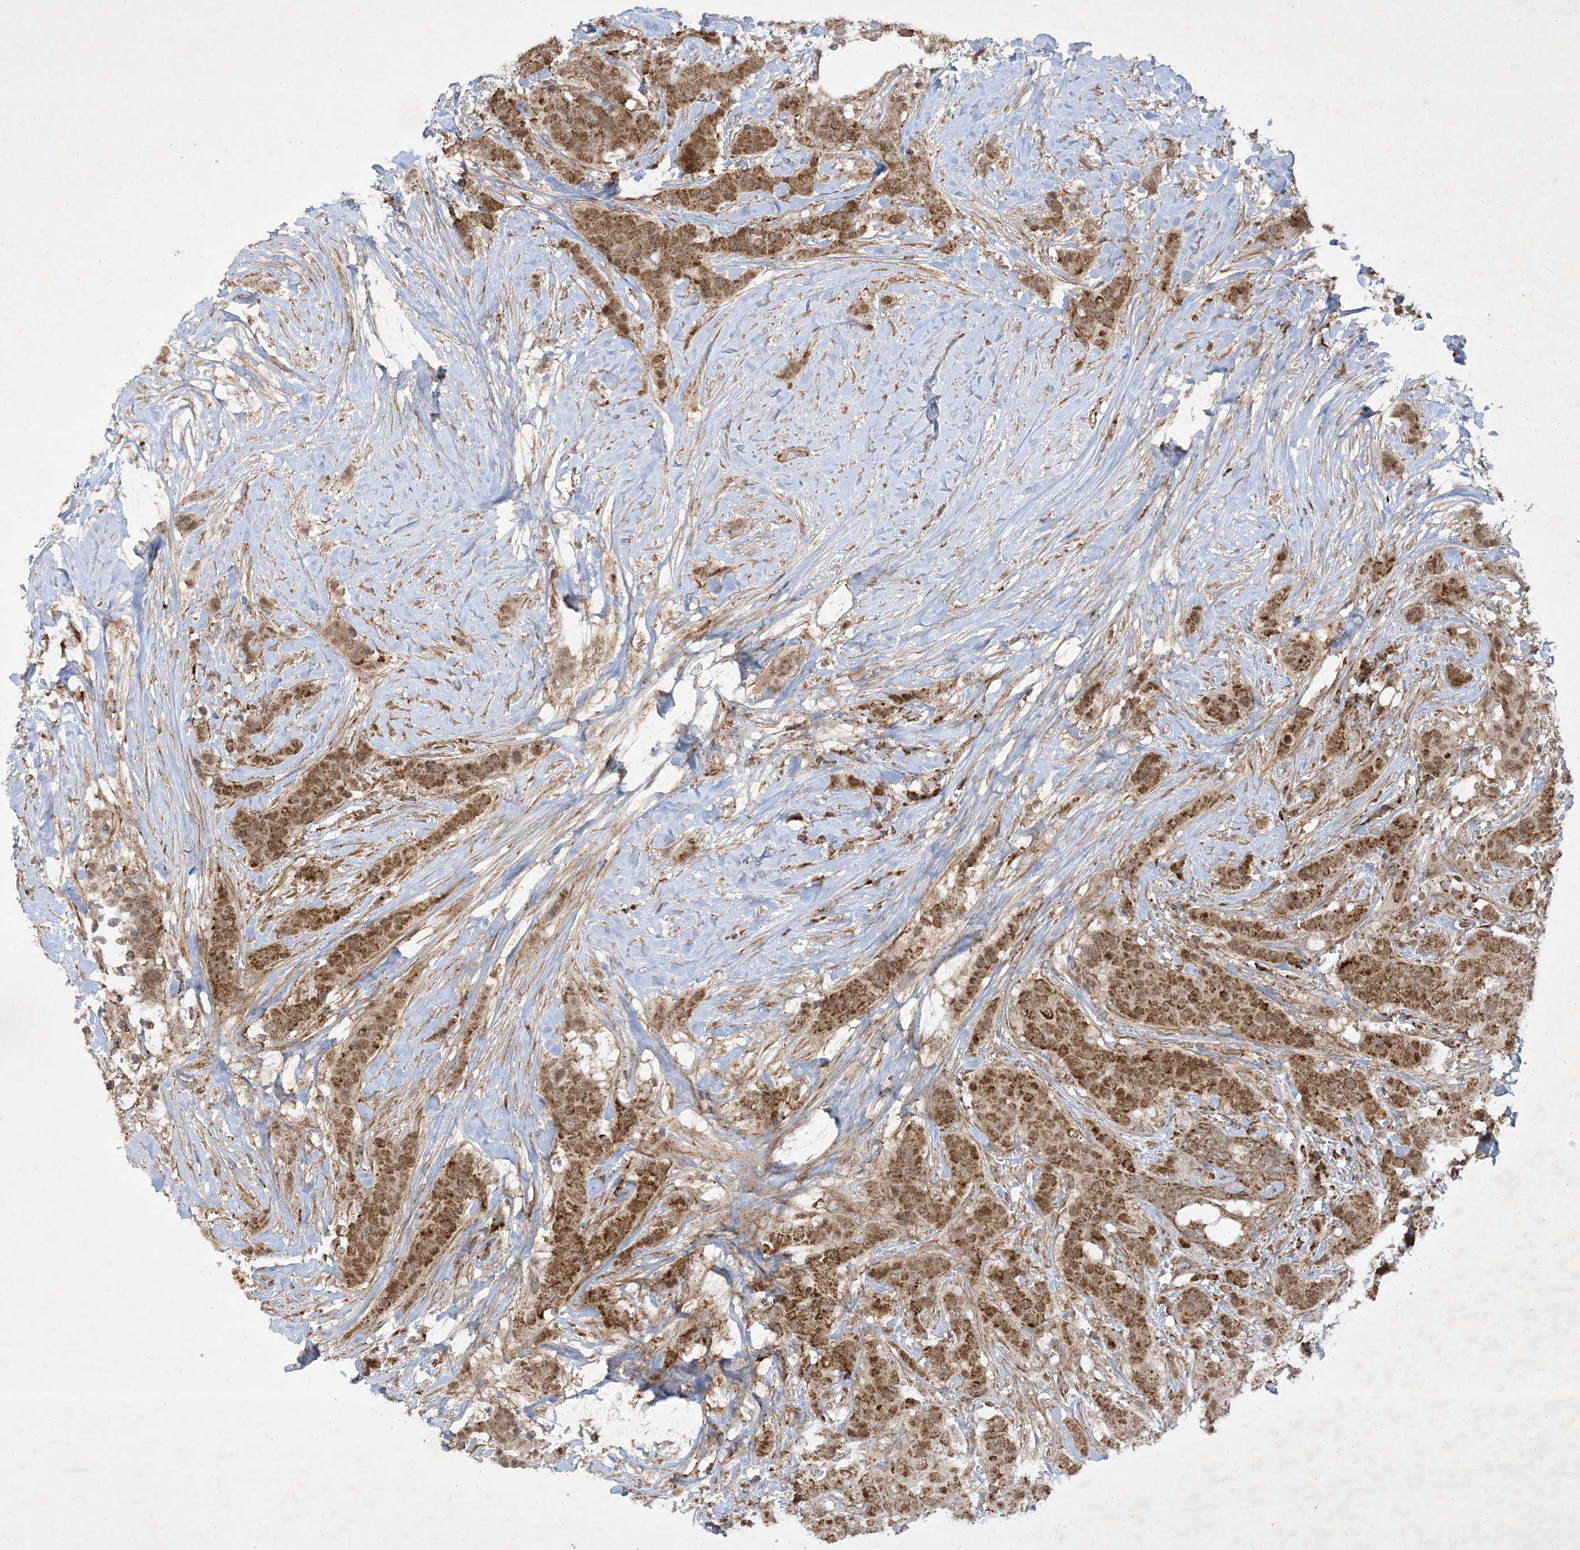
{"staining": {"intensity": "strong", "quantity": ">75%", "location": "cytoplasmic/membranous,nuclear"}, "tissue": "breast cancer", "cell_type": "Tumor cells", "image_type": "cancer", "snomed": [{"axis": "morphology", "description": "Duct carcinoma"}, {"axis": "topography", "description": "Breast"}], "caption": "Immunohistochemical staining of breast invasive ductal carcinoma reveals high levels of strong cytoplasmic/membranous and nuclear protein staining in about >75% of tumor cells.", "gene": "NDUFAF3", "patient": {"sex": "female", "age": 40}}